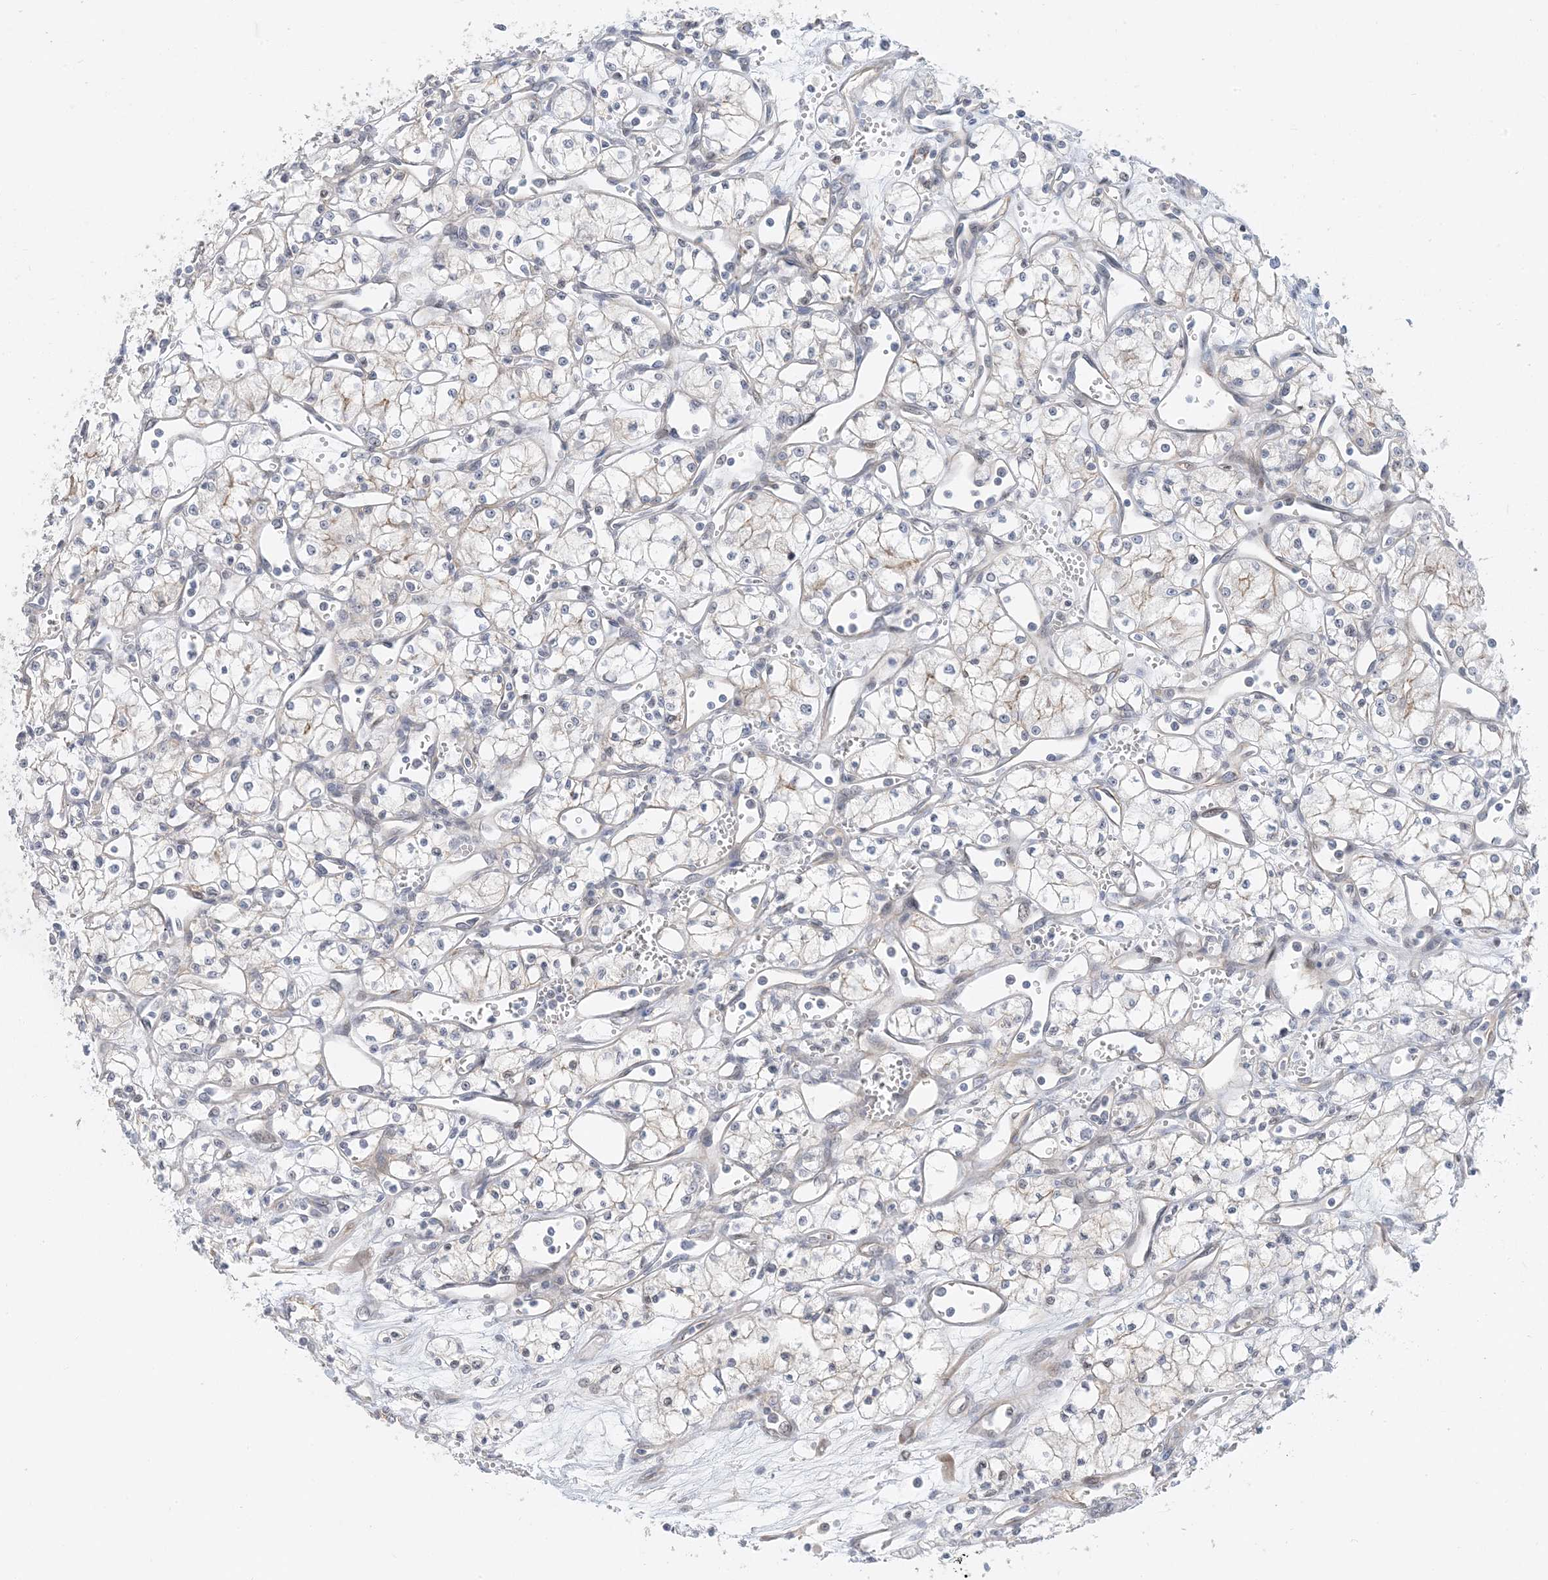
{"staining": {"intensity": "negative", "quantity": "none", "location": "none"}, "tissue": "renal cancer", "cell_type": "Tumor cells", "image_type": "cancer", "snomed": [{"axis": "morphology", "description": "Adenocarcinoma, NOS"}, {"axis": "topography", "description": "Kidney"}], "caption": "DAB immunohistochemical staining of human renal cancer (adenocarcinoma) demonstrates no significant staining in tumor cells.", "gene": "IL36B", "patient": {"sex": "male", "age": 59}}